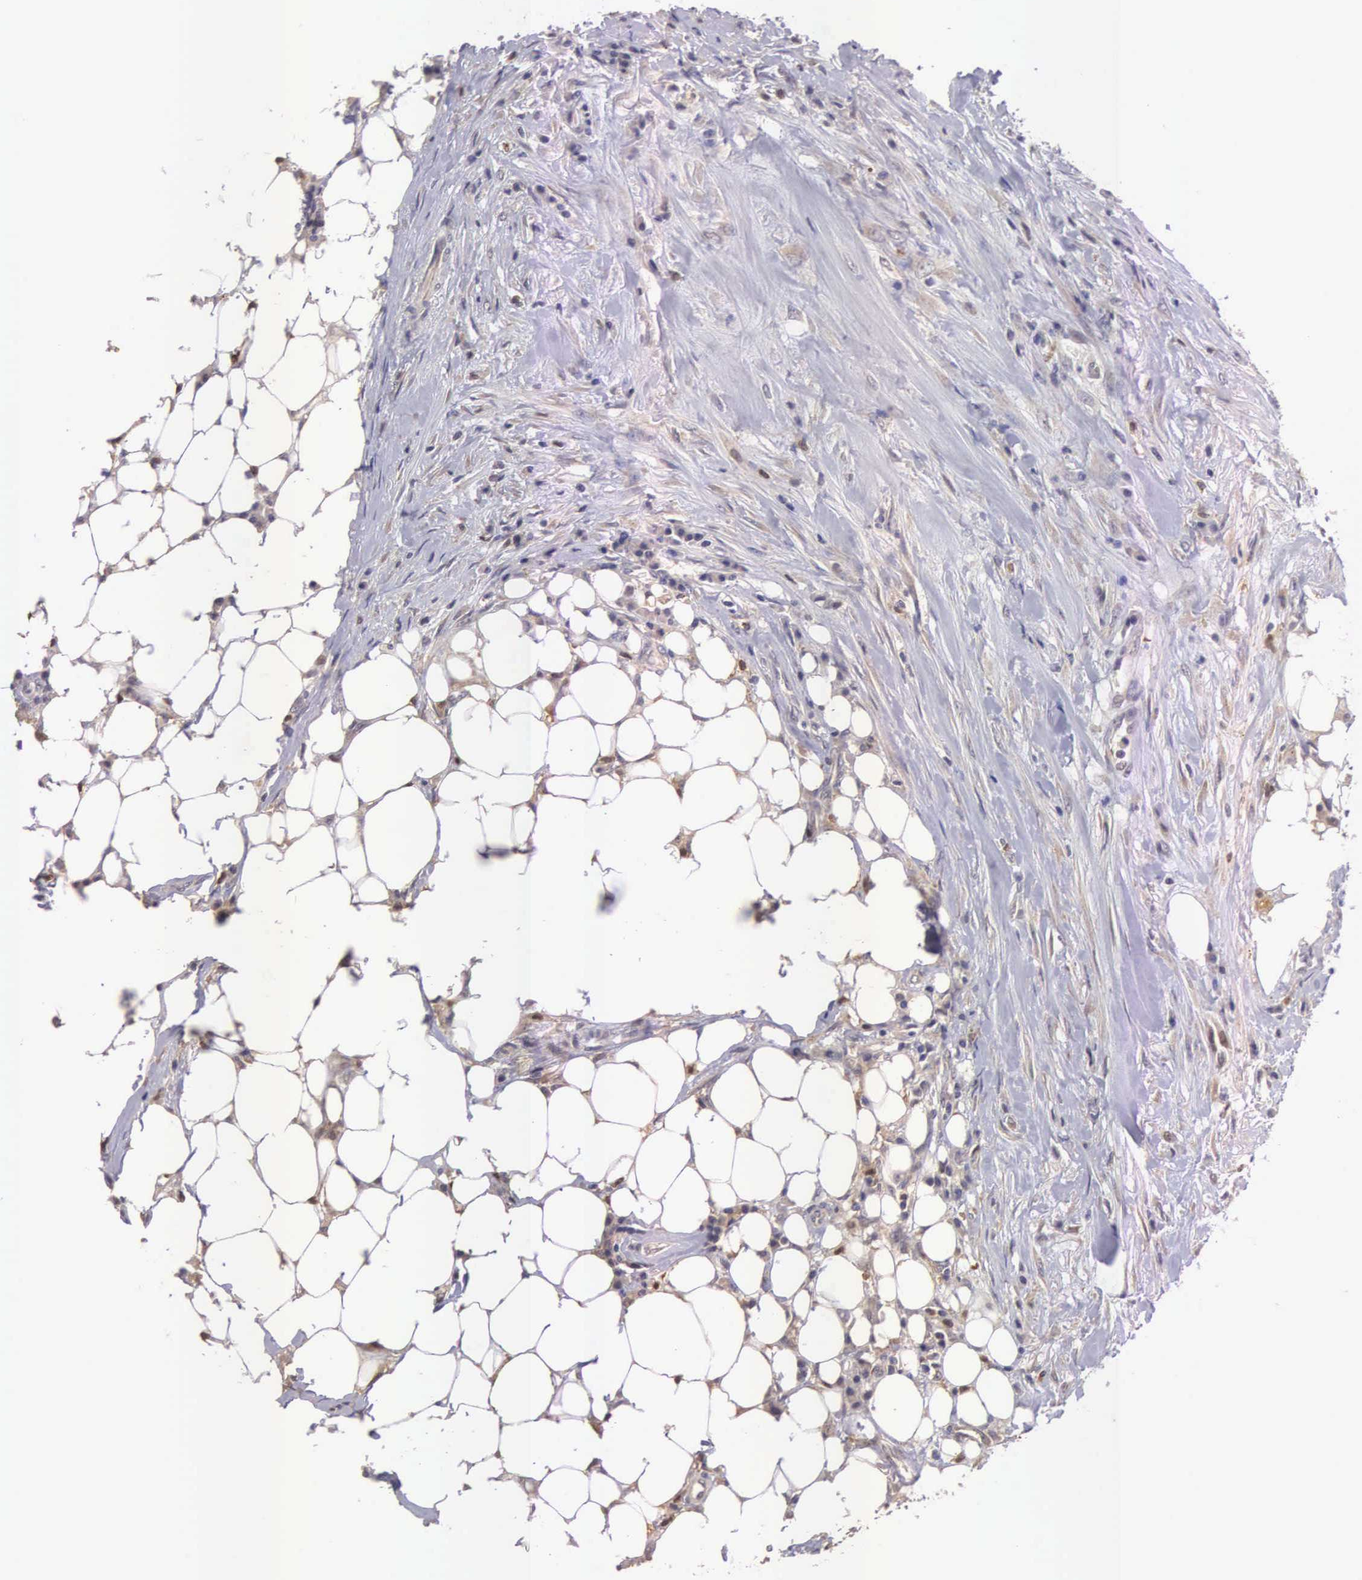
{"staining": {"intensity": "moderate", "quantity": "25%-75%", "location": "cytoplasmic/membranous,nuclear"}, "tissue": "colorectal cancer", "cell_type": "Tumor cells", "image_type": "cancer", "snomed": [{"axis": "morphology", "description": "Adenocarcinoma, NOS"}, {"axis": "topography", "description": "Colon"}], "caption": "Adenocarcinoma (colorectal) was stained to show a protein in brown. There is medium levels of moderate cytoplasmic/membranous and nuclear expression in about 25%-75% of tumor cells.", "gene": "CDC45", "patient": {"sex": "female", "age": 70}}